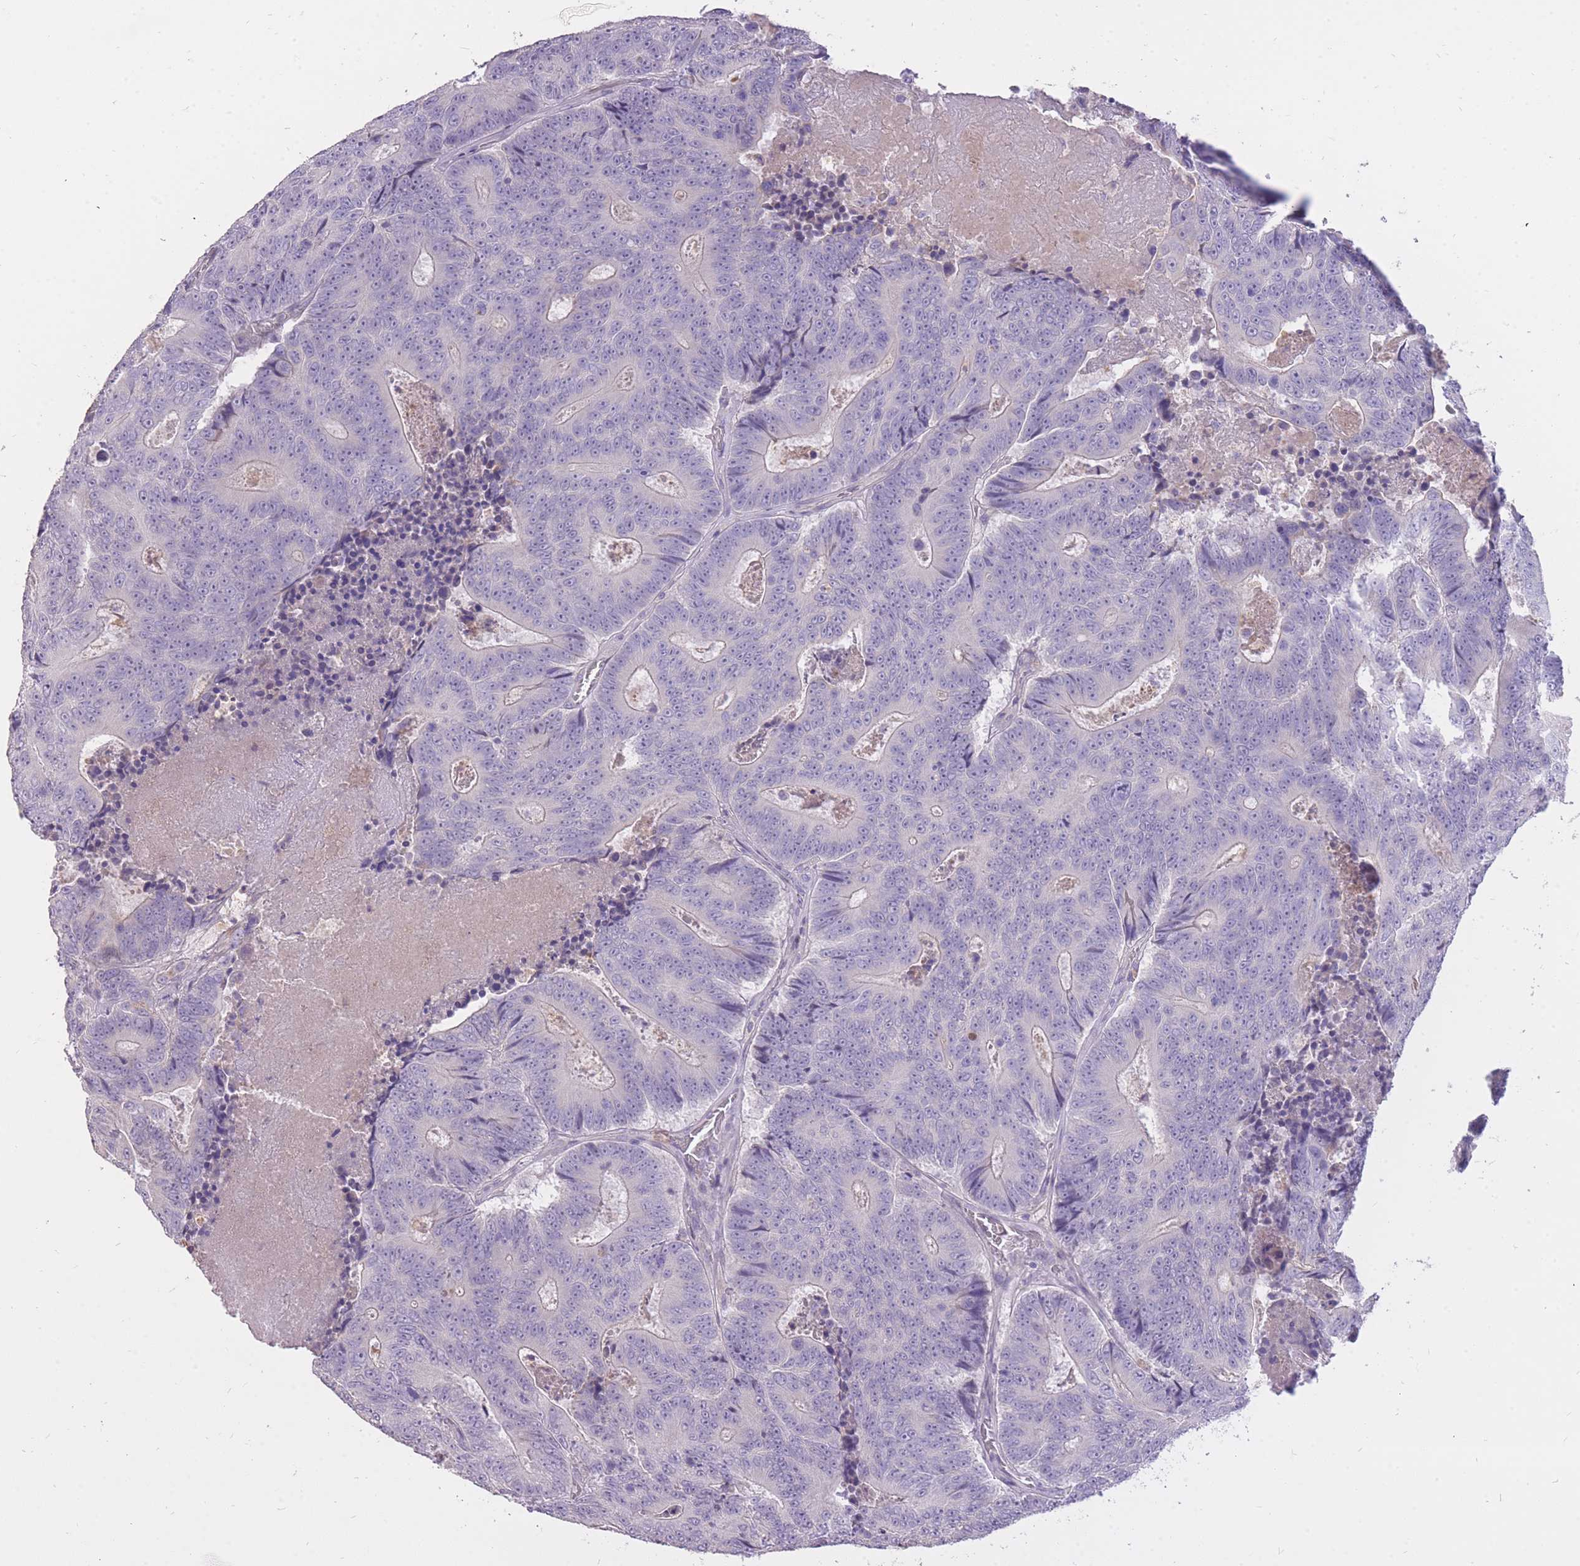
{"staining": {"intensity": "negative", "quantity": "none", "location": "none"}, "tissue": "colorectal cancer", "cell_type": "Tumor cells", "image_type": "cancer", "snomed": [{"axis": "morphology", "description": "Adenocarcinoma, NOS"}, {"axis": "topography", "description": "Colon"}], "caption": "Immunohistochemical staining of human colorectal cancer (adenocarcinoma) shows no significant expression in tumor cells.", "gene": "FRG2C", "patient": {"sex": "male", "age": 83}}